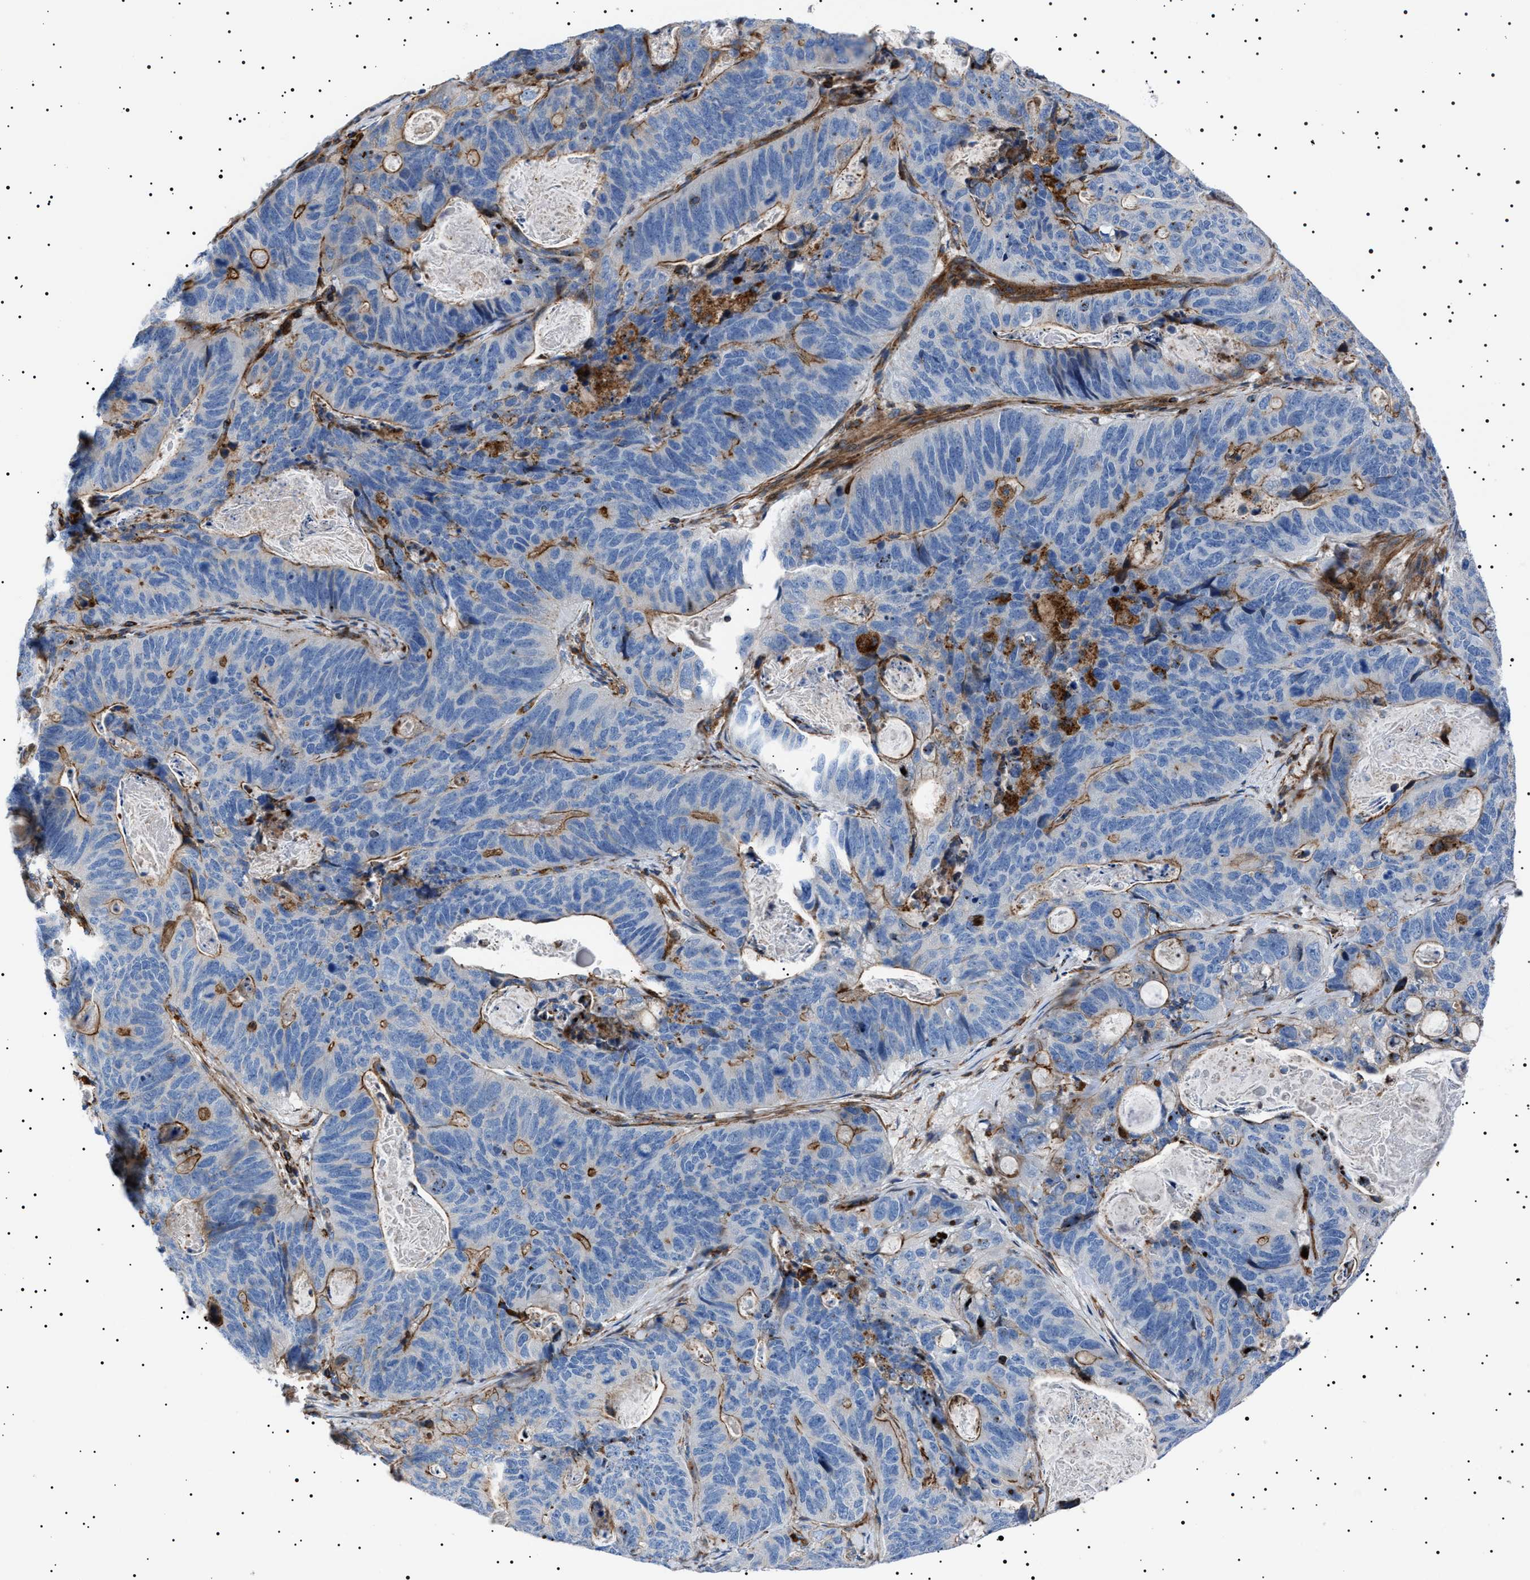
{"staining": {"intensity": "moderate", "quantity": "25%-75%", "location": "cytoplasmic/membranous"}, "tissue": "stomach cancer", "cell_type": "Tumor cells", "image_type": "cancer", "snomed": [{"axis": "morphology", "description": "Normal tissue, NOS"}, {"axis": "morphology", "description": "Adenocarcinoma, NOS"}, {"axis": "topography", "description": "Stomach"}], "caption": "Stomach adenocarcinoma stained with DAB (3,3'-diaminobenzidine) IHC displays medium levels of moderate cytoplasmic/membranous positivity in about 25%-75% of tumor cells.", "gene": "NEU1", "patient": {"sex": "female", "age": 89}}